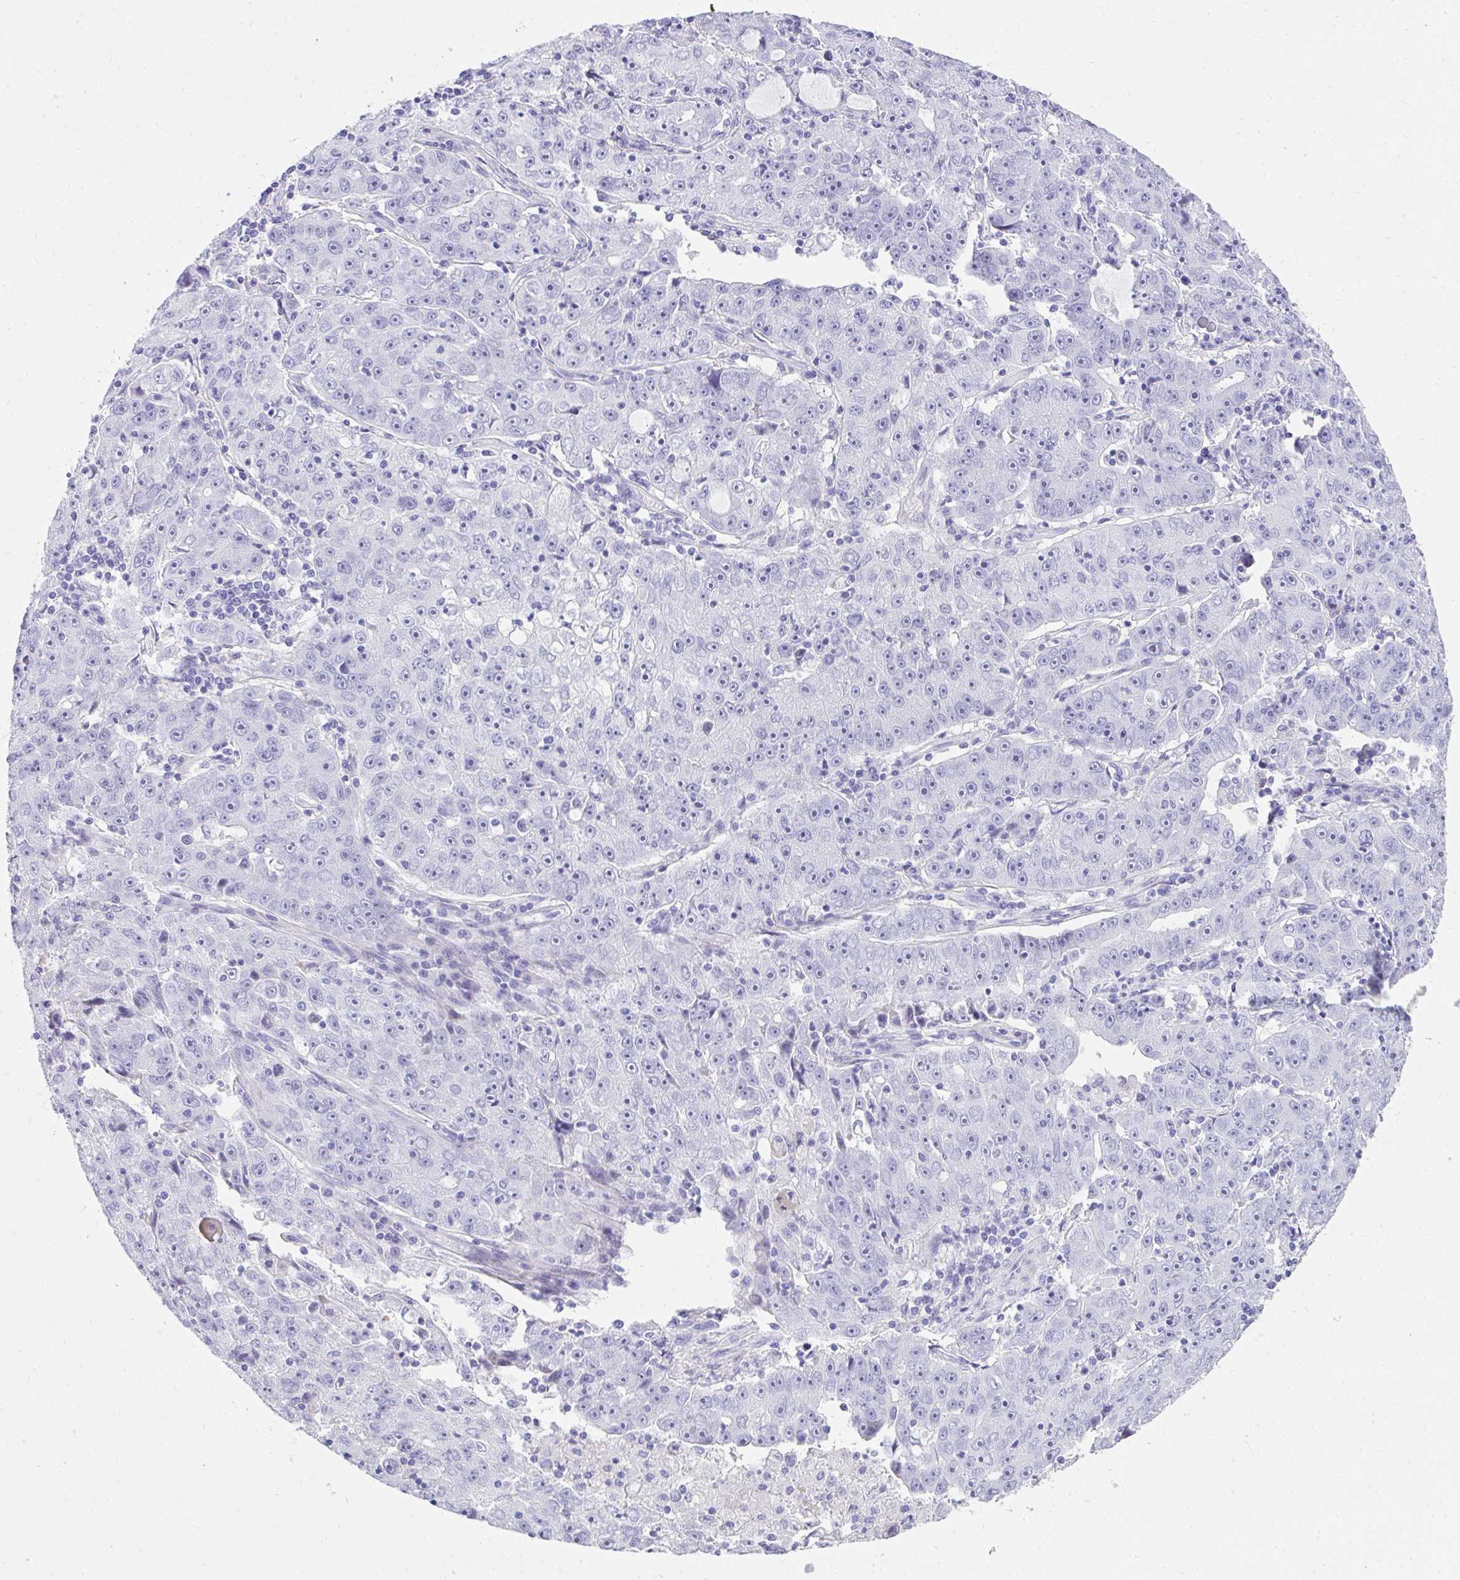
{"staining": {"intensity": "negative", "quantity": "none", "location": "none"}, "tissue": "lung cancer", "cell_type": "Tumor cells", "image_type": "cancer", "snomed": [{"axis": "morphology", "description": "Normal morphology"}, {"axis": "morphology", "description": "Adenocarcinoma, NOS"}, {"axis": "topography", "description": "Lymph node"}, {"axis": "topography", "description": "Lung"}], "caption": "Tumor cells show no significant protein positivity in adenocarcinoma (lung).", "gene": "TNNT1", "patient": {"sex": "female", "age": 57}}